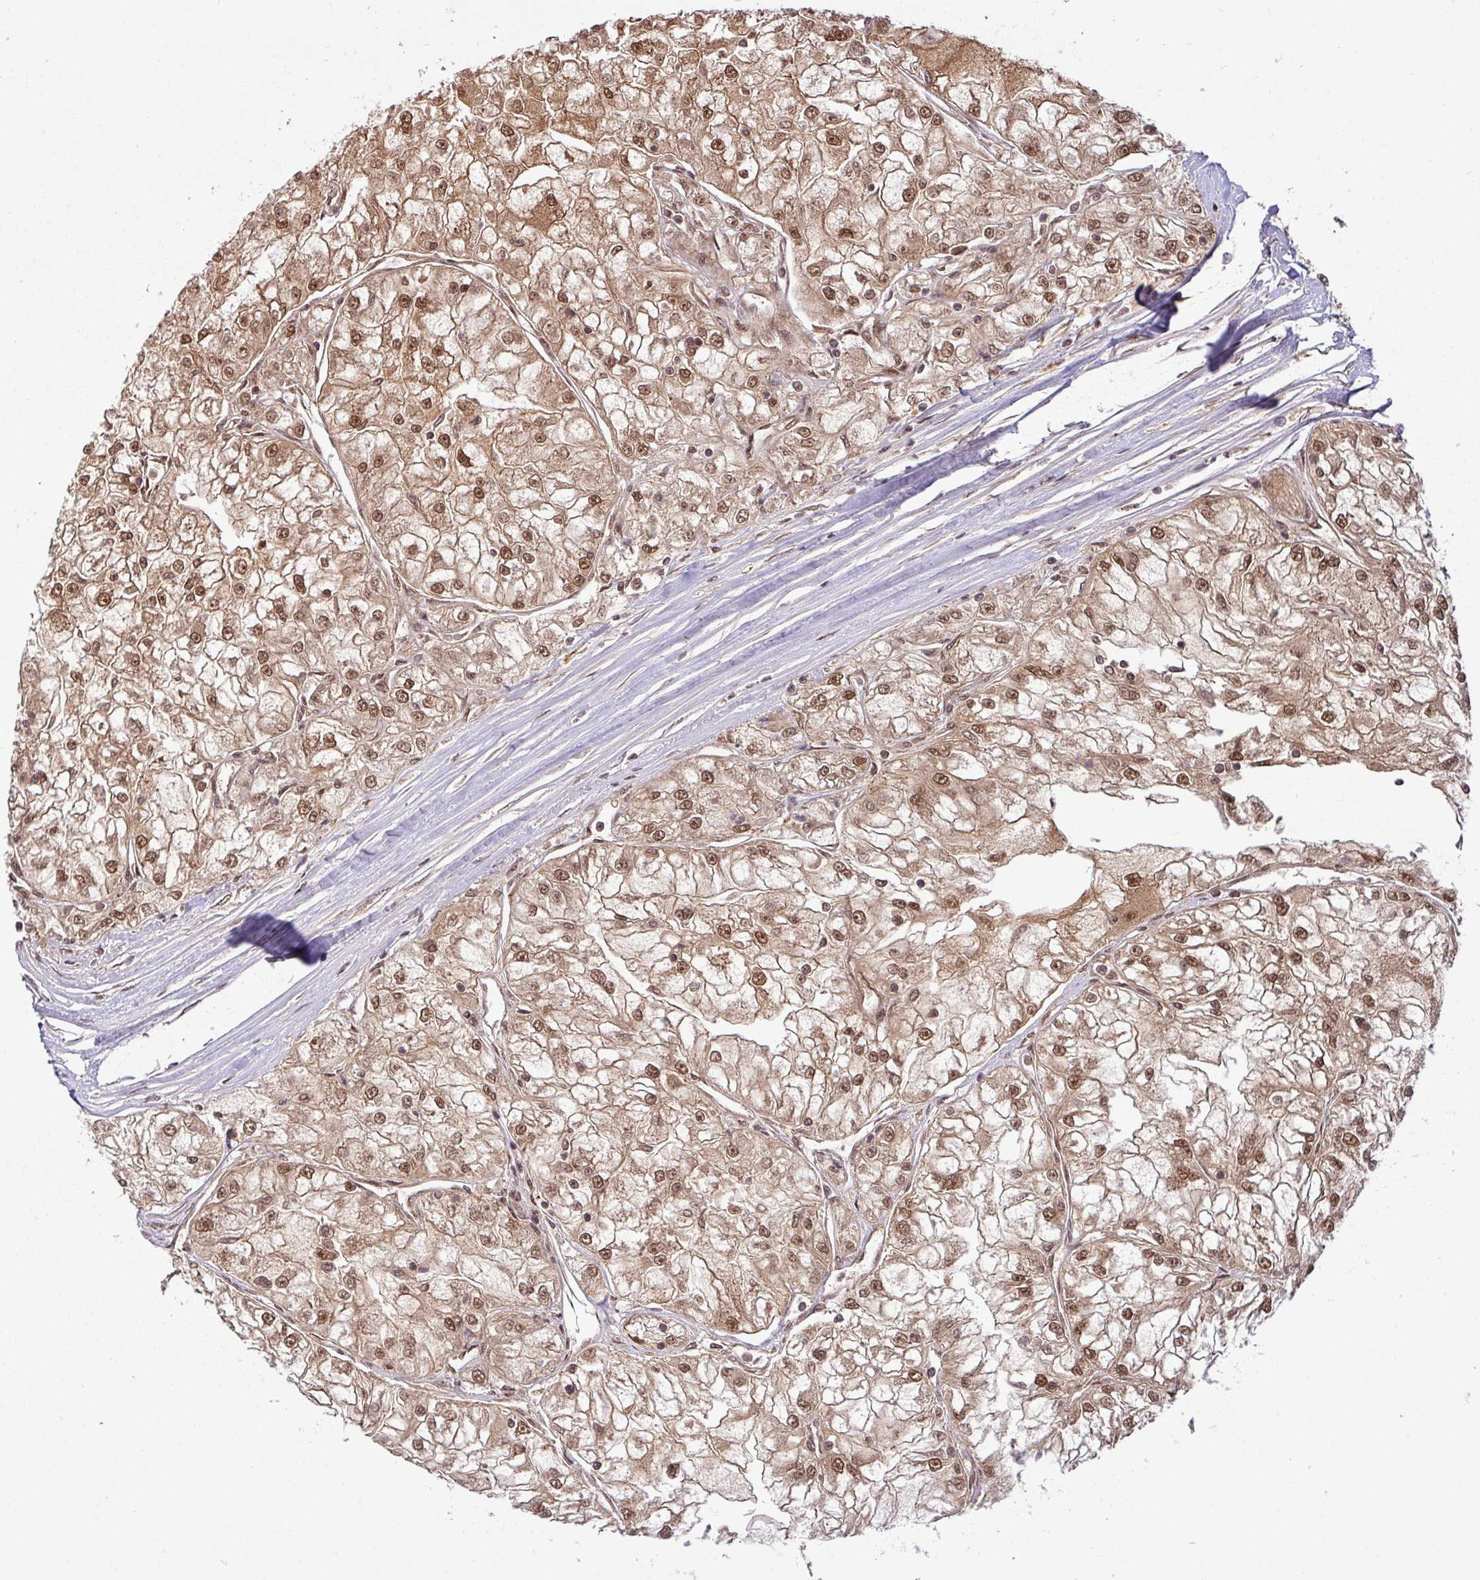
{"staining": {"intensity": "moderate", "quantity": ">75%", "location": "cytoplasmic/membranous,nuclear"}, "tissue": "renal cancer", "cell_type": "Tumor cells", "image_type": "cancer", "snomed": [{"axis": "morphology", "description": "Adenocarcinoma, NOS"}, {"axis": "topography", "description": "Kidney"}], "caption": "Adenocarcinoma (renal) stained with IHC displays moderate cytoplasmic/membranous and nuclear staining in approximately >75% of tumor cells. Using DAB (3,3'-diaminobenzidine) (brown) and hematoxylin (blue) stains, captured at high magnification using brightfield microscopy.", "gene": "SRSF2", "patient": {"sex": "female", "age": 72}}